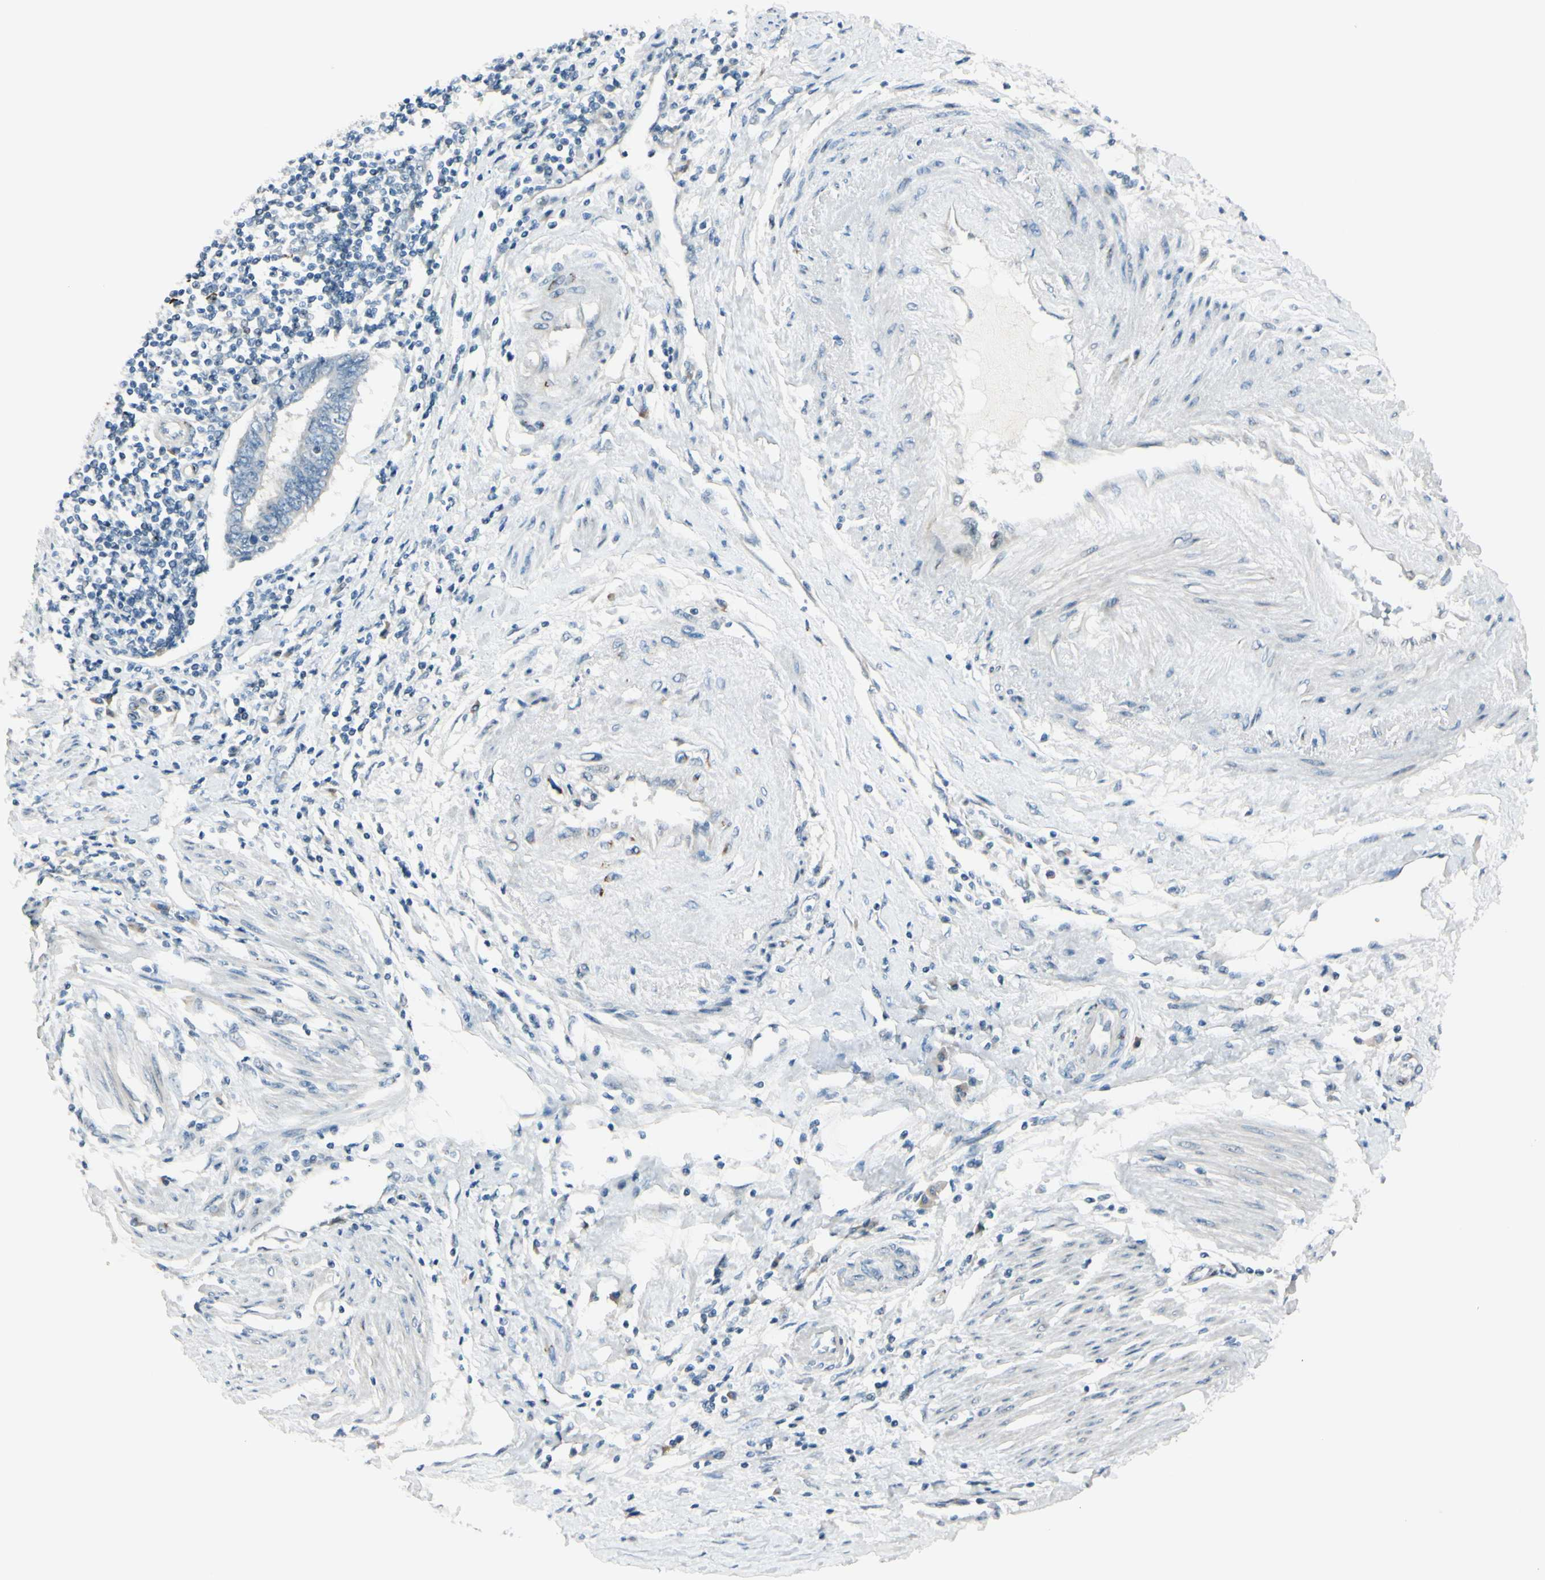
{"staining": {"intensity": "negative", "quantity": "none", "location": "none"}, "tissue": "endometrial cancer", "cell_type": "Tumor cells", "image_type": "cancer", "snomed": [{"axis": "morphology", "description": "Adenocarcinoma, NOS"}, {"axis": "topography", "description": "Uterus"}, {"axis": "topography", "description": "Endometrium"}], "caption": "IHC histopathology image of neoplastic tissue: endometrial cancer (adenocarcinoma) stained with DAB (3,3'-diaminobenzidine) shows no significant protein staining in tumor cells.", "gene": "B4GALNT1", "patient": {"sex": "female", "age": 70}}